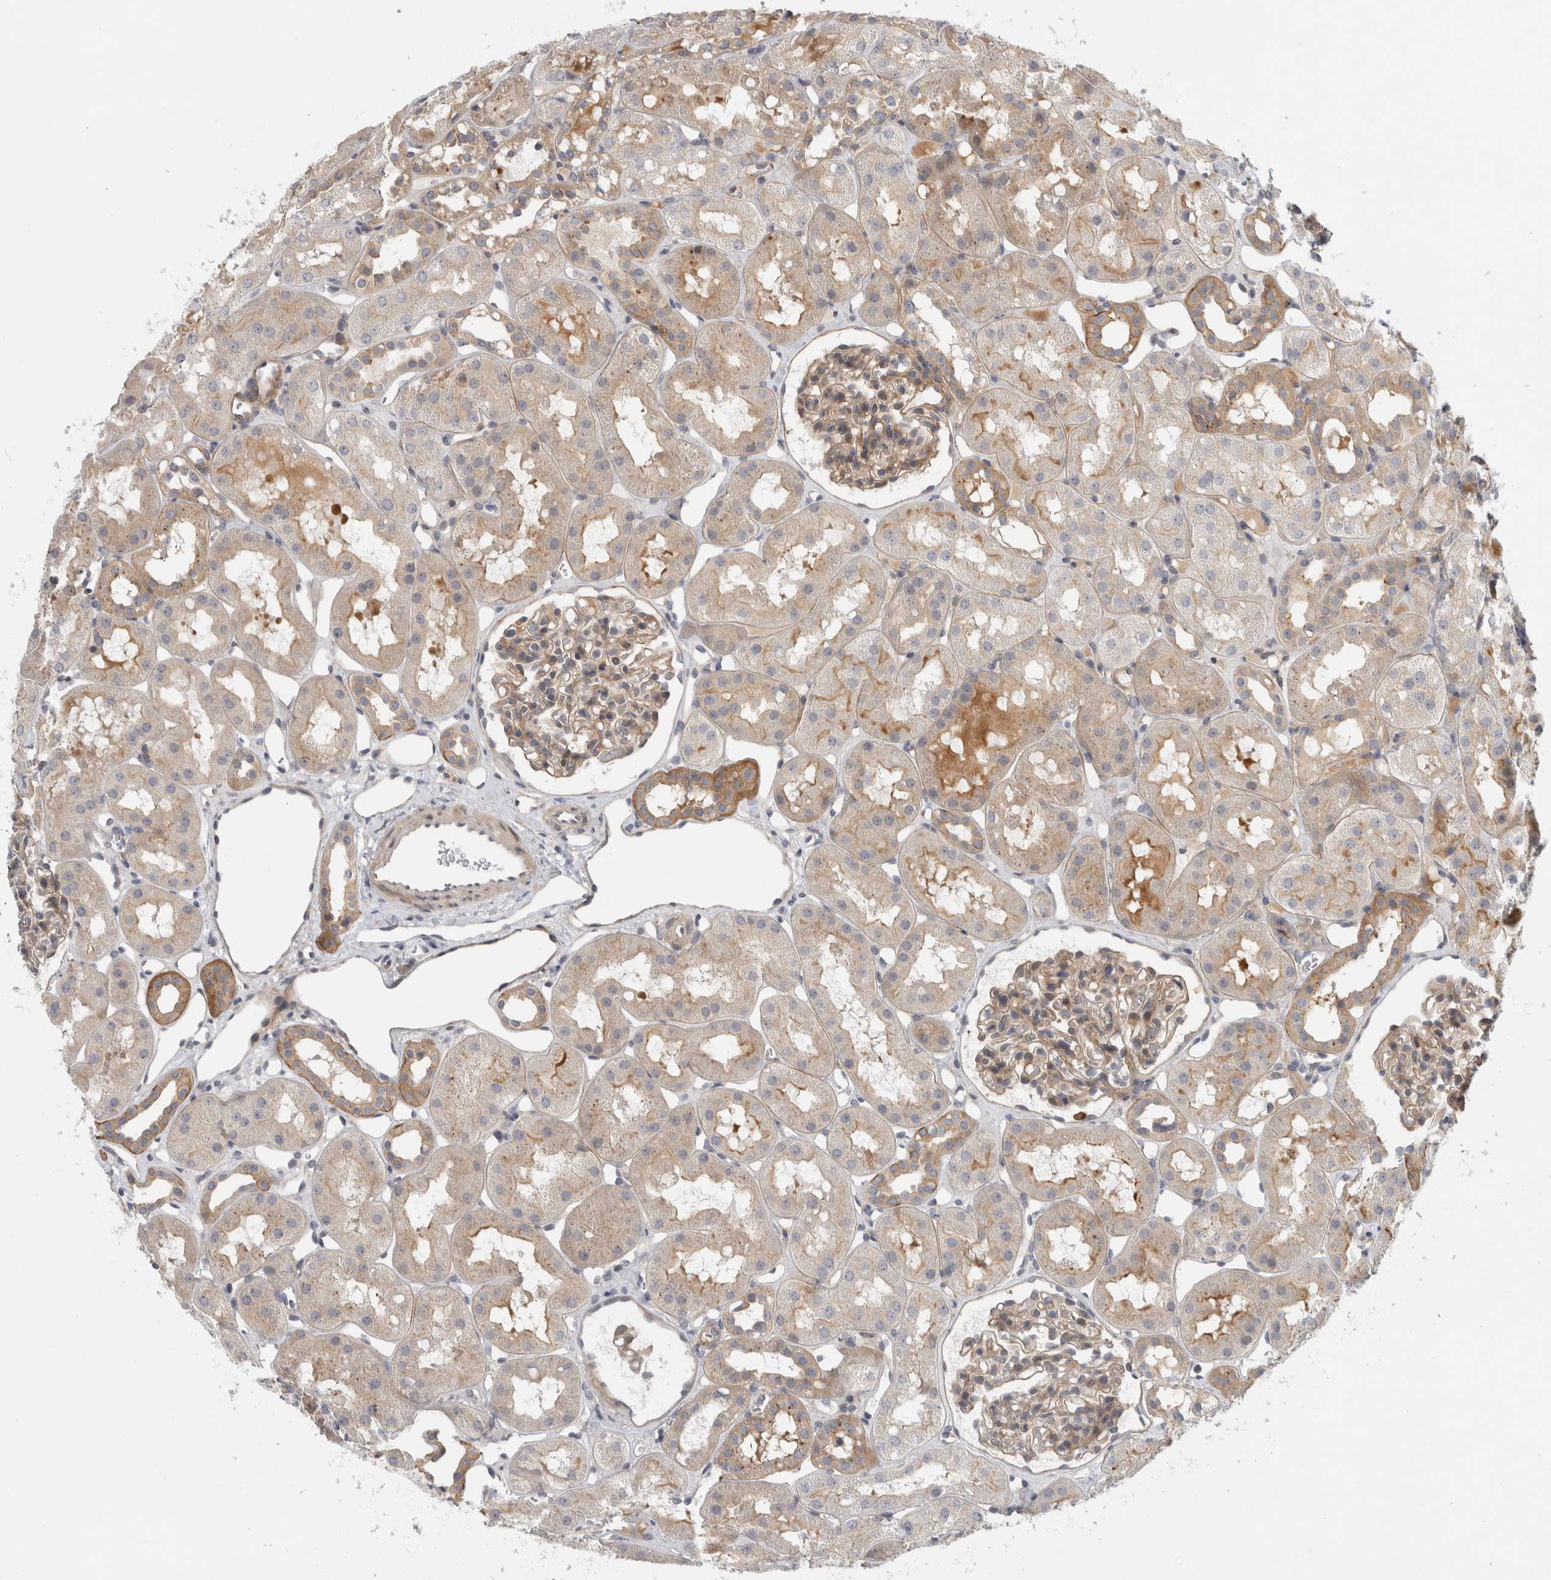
{"staining": {"intensity": "weak", "quantity": ">75%", "location": "cytoplasmic/membranous"}, "tissue": "kidney", "cell_type": "Cells in glomeruli", "image_type": "normal", "snomed": [{"axis": "morphology", "description": "Normal tissue, NOS"}, {"axis": "topography", "description": "Kidney"}], "caption": "Cells in glomeruli demonstrate low levels of weak cytoplasmic/membranous staining in about >75% of cells in normal human kidney. (DAB (3,3'-diaminobenzidine) = brown stain, brightfield microscopy at high magnification).", "gene": "ZNF804B", "patient": {"sex": "male", "age": 16}}